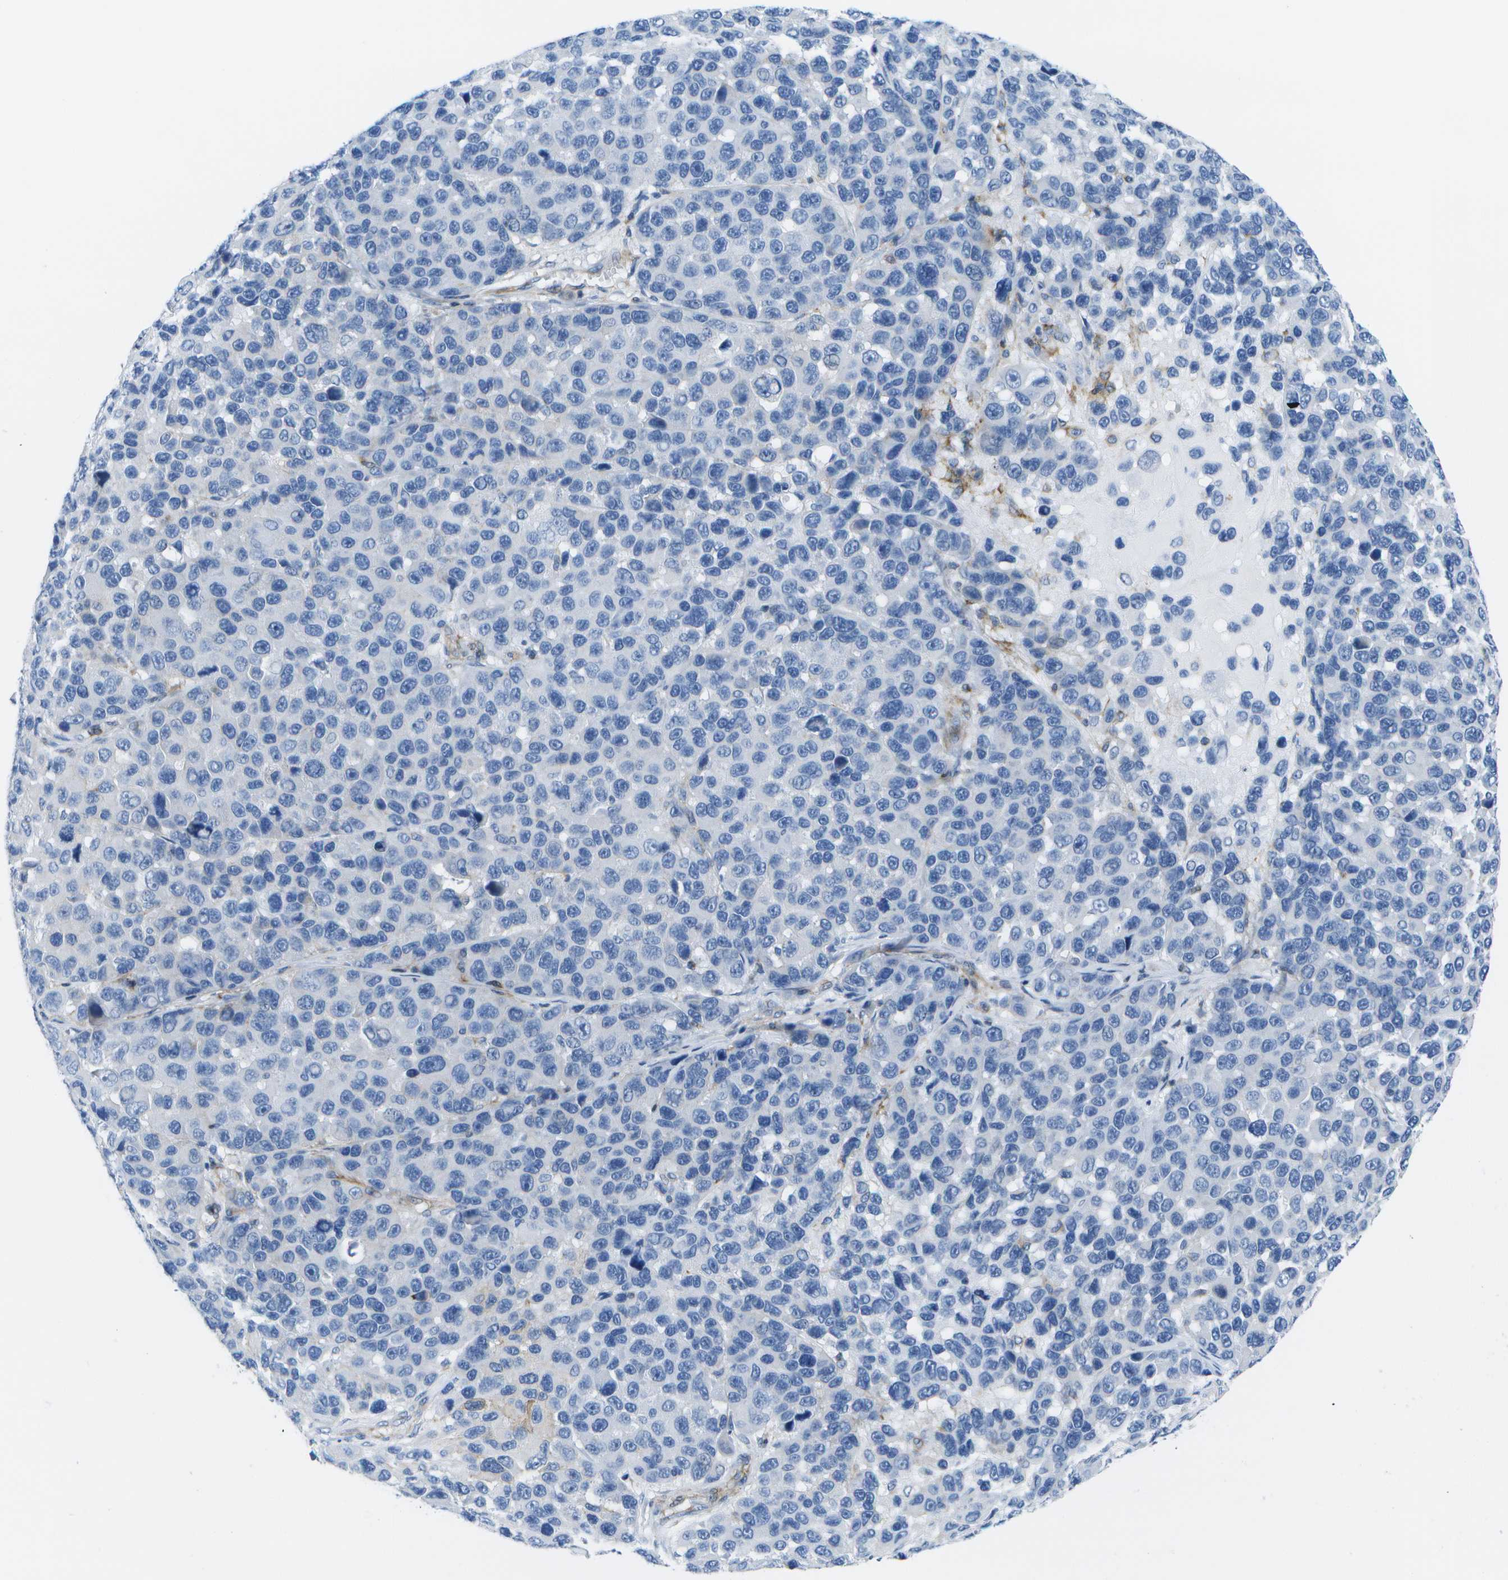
{"staining": {"intensity": "negative", "quantity": "none", "location": "none"}, "tissue": "melanoma", "cell_type": "Tumor cells", "image_type": "cancer", "snomed": [{"axis": "morphology", "description": "Malignant melanoma, NOS"}, {"axis": "topography", "description": "Skin"}], "caption": "Photomicrograph shows no significant protein positivity in tumor cells of melanoma.", "gene": "ADGRG6", "patient": {"sex": "male", "age": 53}}